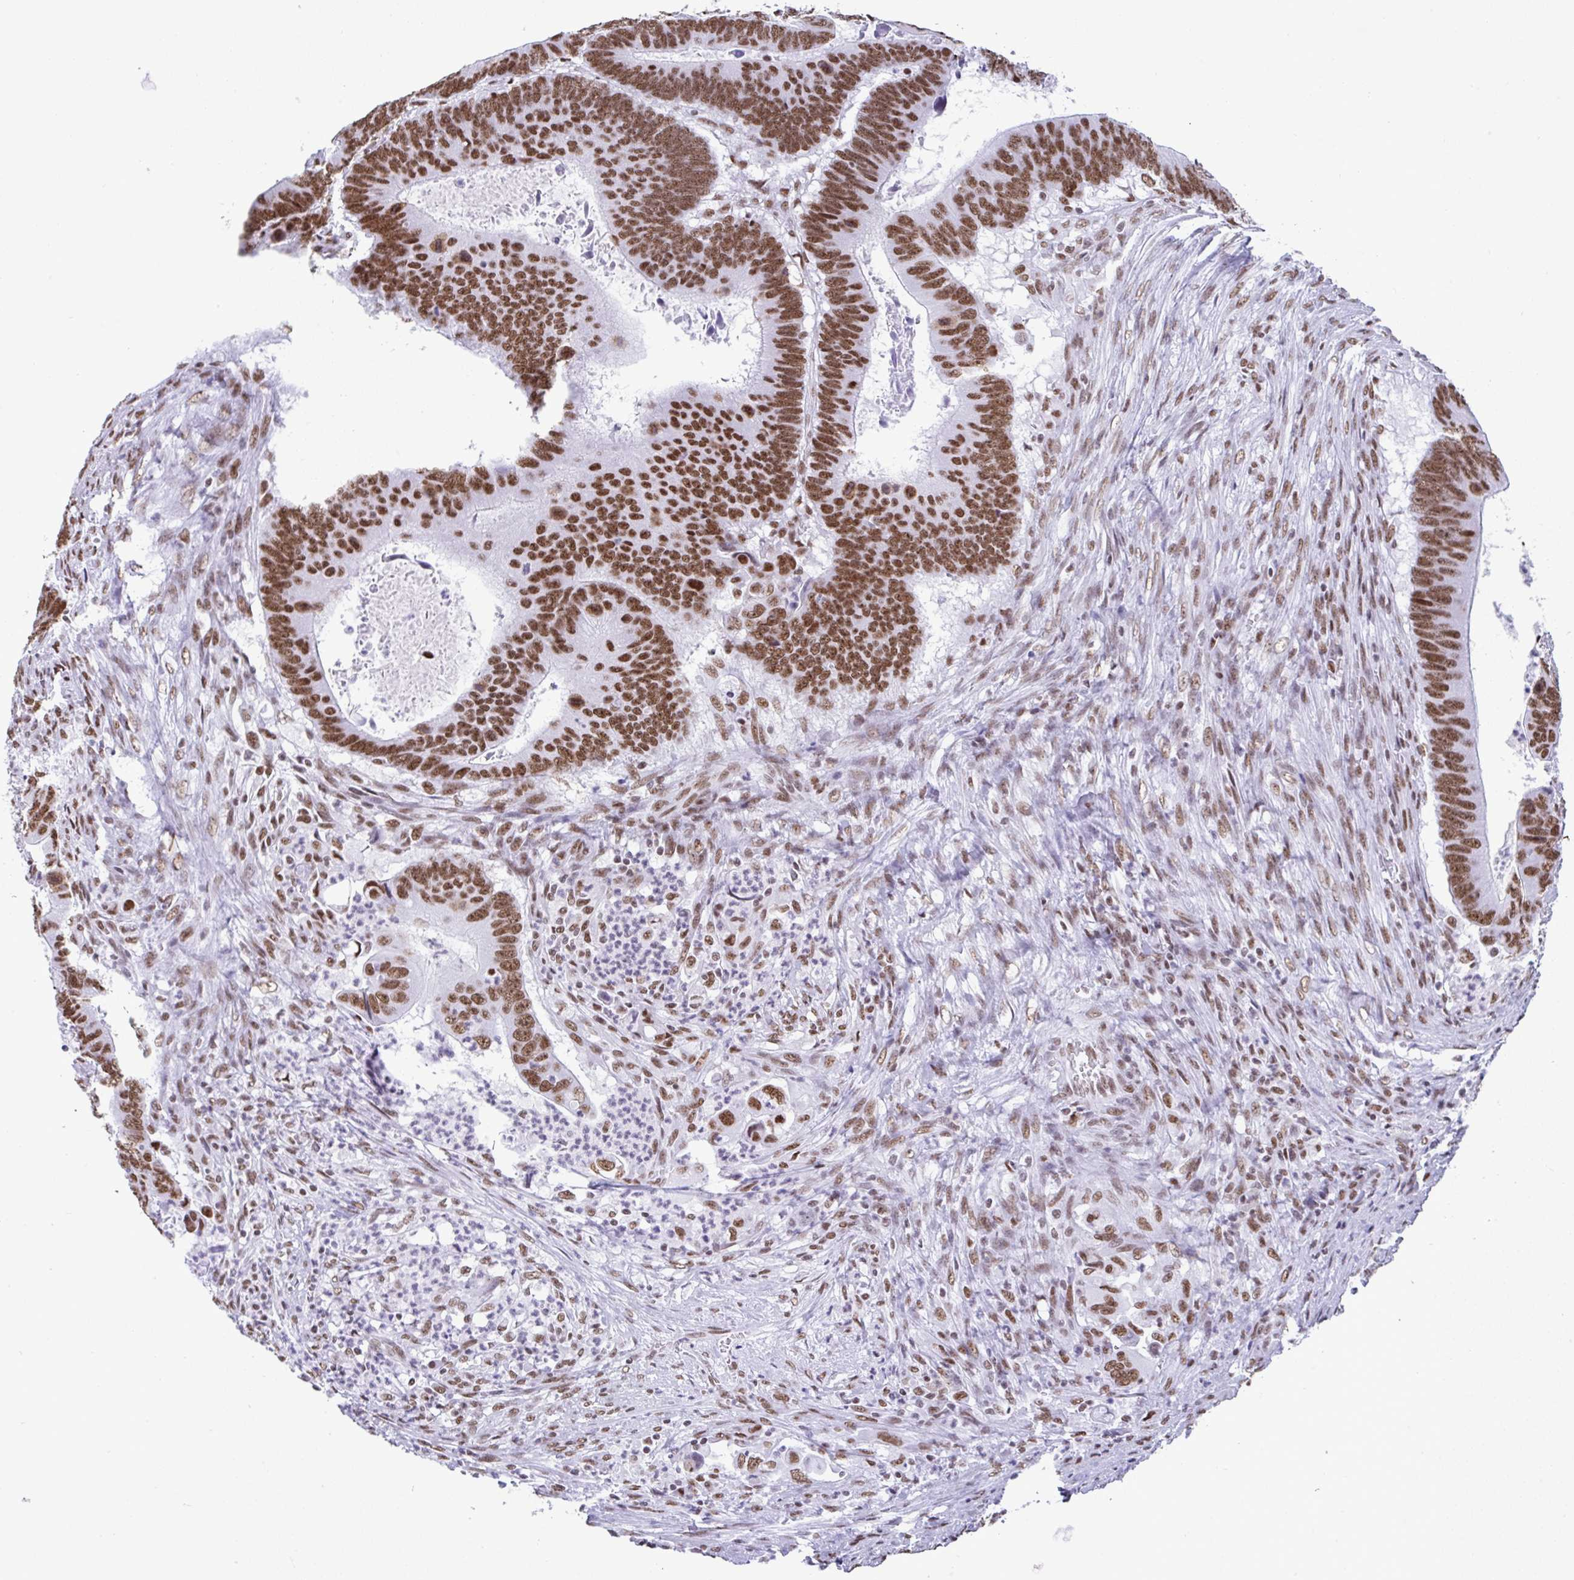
{"staining": {"intensity": "strong", "quantity": ">75%", "location": "nuclear"}, "tissue": "colorectal cancer", "cell_type": "Tumor cells", "image_type": "cancer", "snomed": [{"axis": "morphology", "description": "Adenocarcinoma, NOS"}, {"axis": "topography", "description": "Colon"}], "caption": "Immunohistochemical staining of human colorectal cancer (adenocarcinoma) demonstrates high levels of strong nuclear protein expression in approximately >75% of tumor cells.", "gene": "DDX52", "patient": {"sex": "male", "age": 62}}